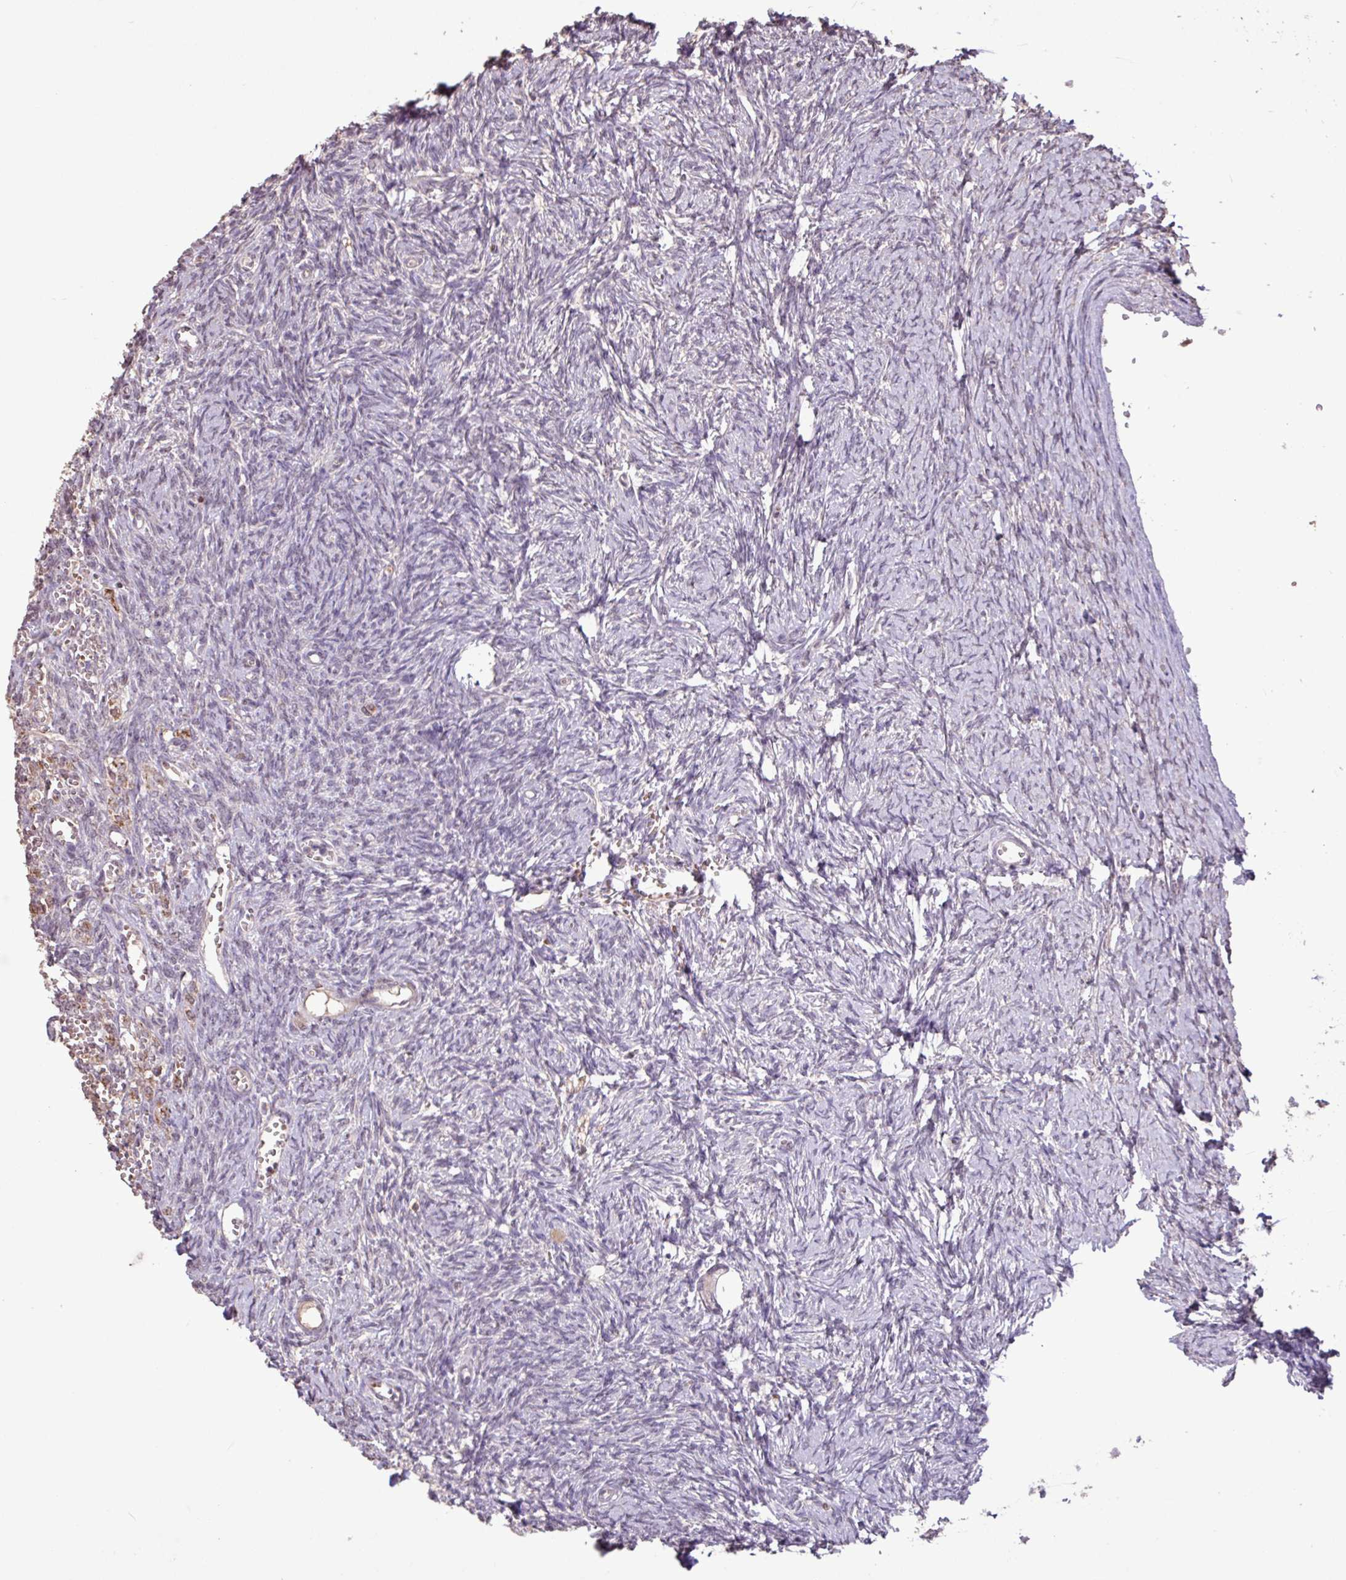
{"staining": {"intensity": "negative", "quantity": "none", "location": "none"}, "tissue": "ovary", "cell_type": "Follicle cells", "image_type": "normal", "snomed": [{"axis": "morphology", "description": "Normal tissue, NOS"}, {"axis": "topography", "description": "Ovary"}], "caption": "A high-resolution histopathology image shows IHC staining of normal ovary, which reveals no significant positivity in follicle cells.", "gene": "L3MBTL3", "patient": {"sex": "female", "age": 39}}